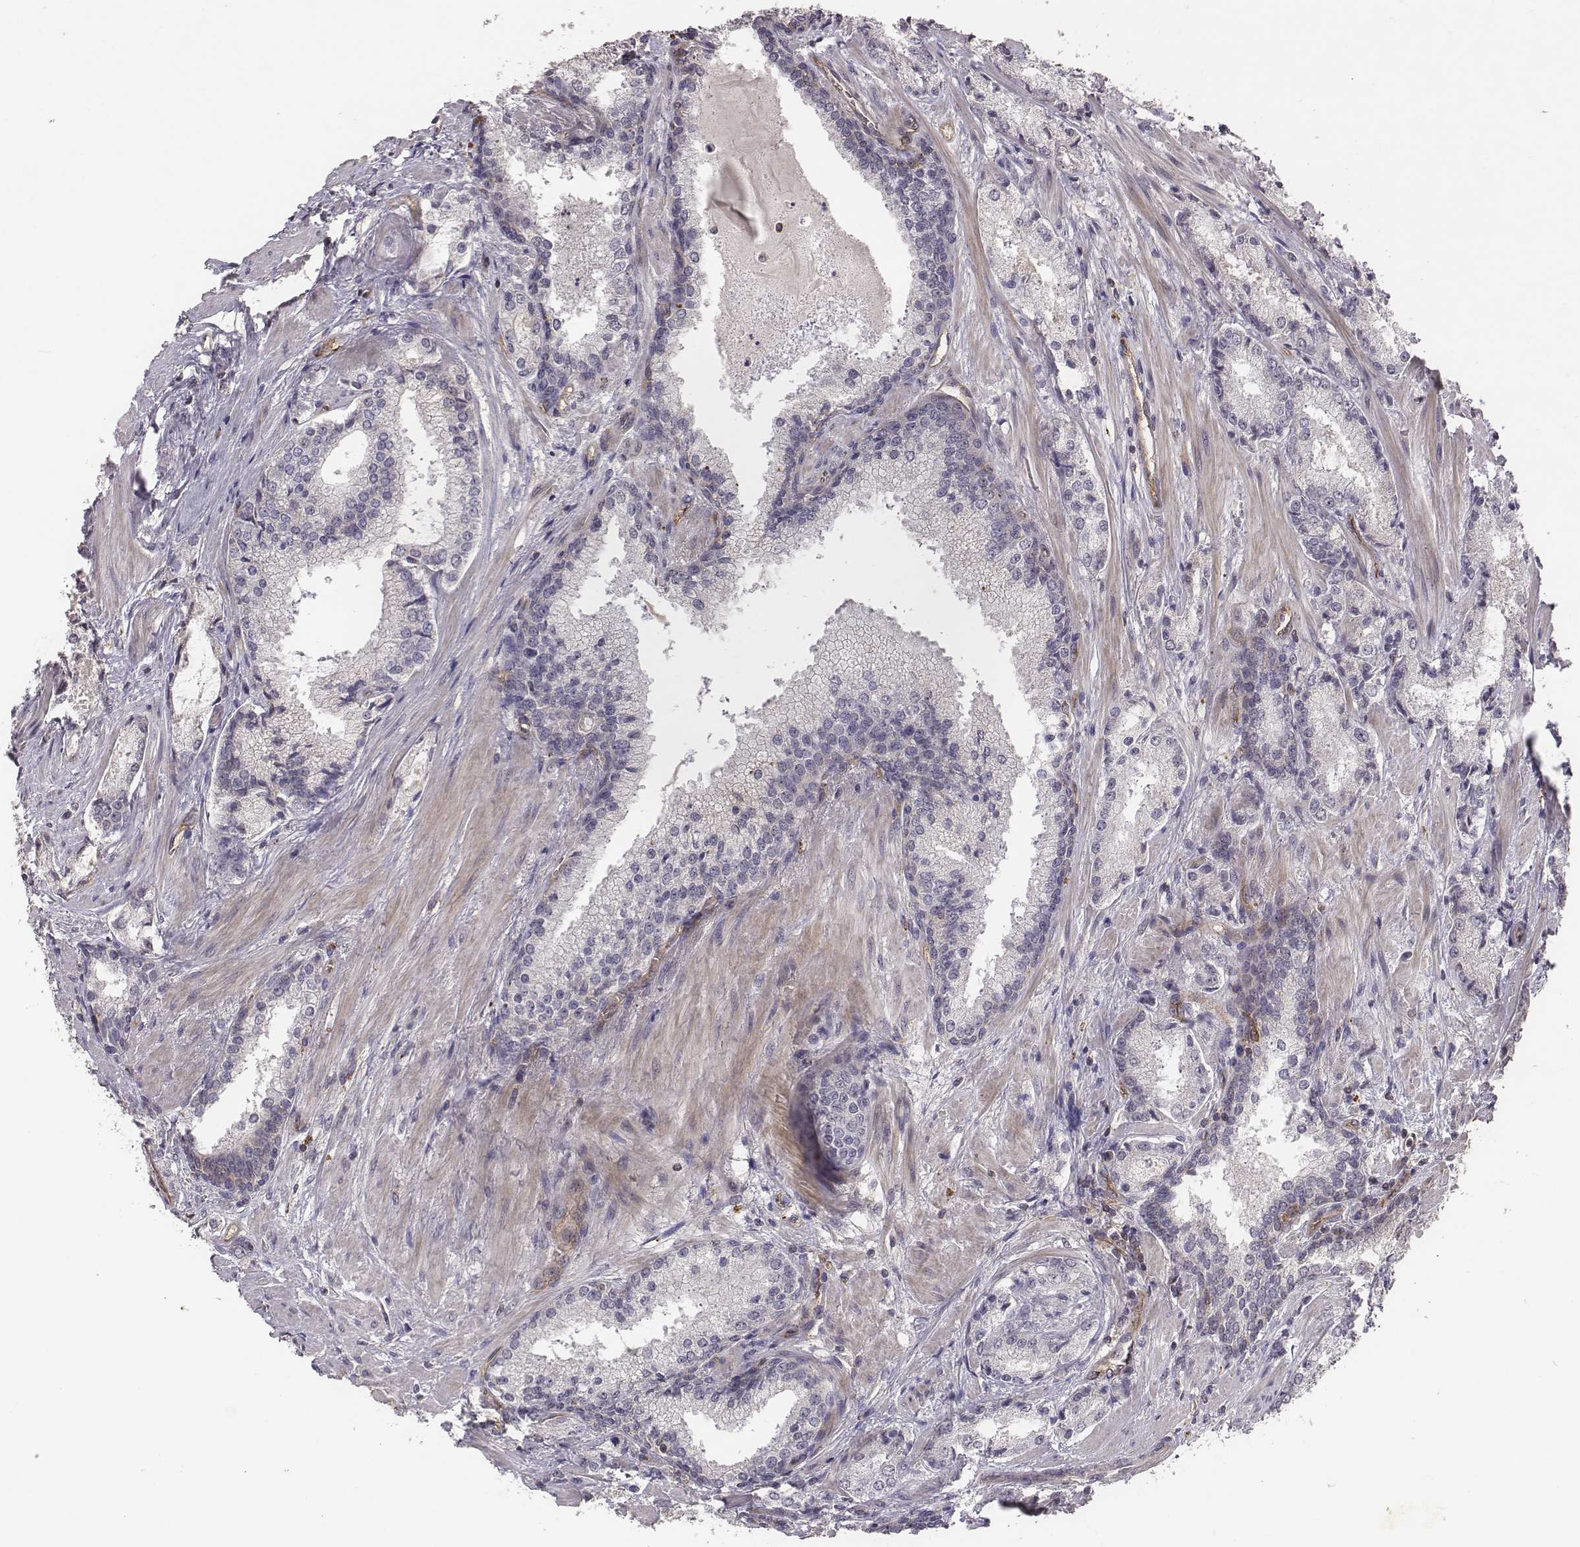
{"staining": {"intensity": "negative", "quantity": "none", "location": "none"}, "tissue": "prostate cancer", "cell_type": "Tumor cells", "image_type": "cancer", "snomed": [{"axis": "morphology", "description": "Adenocarcinoma, Low grade"}, {"axis": "topography", "description": "Prostate"}], "caption": "Immunohistochemistry micrograph of prostate cancer stained for a protein (brown), which demonstrates no staining in tumor cells.", "gene": "PTPRG", "patient": {"sex": "male", "age": 56}}